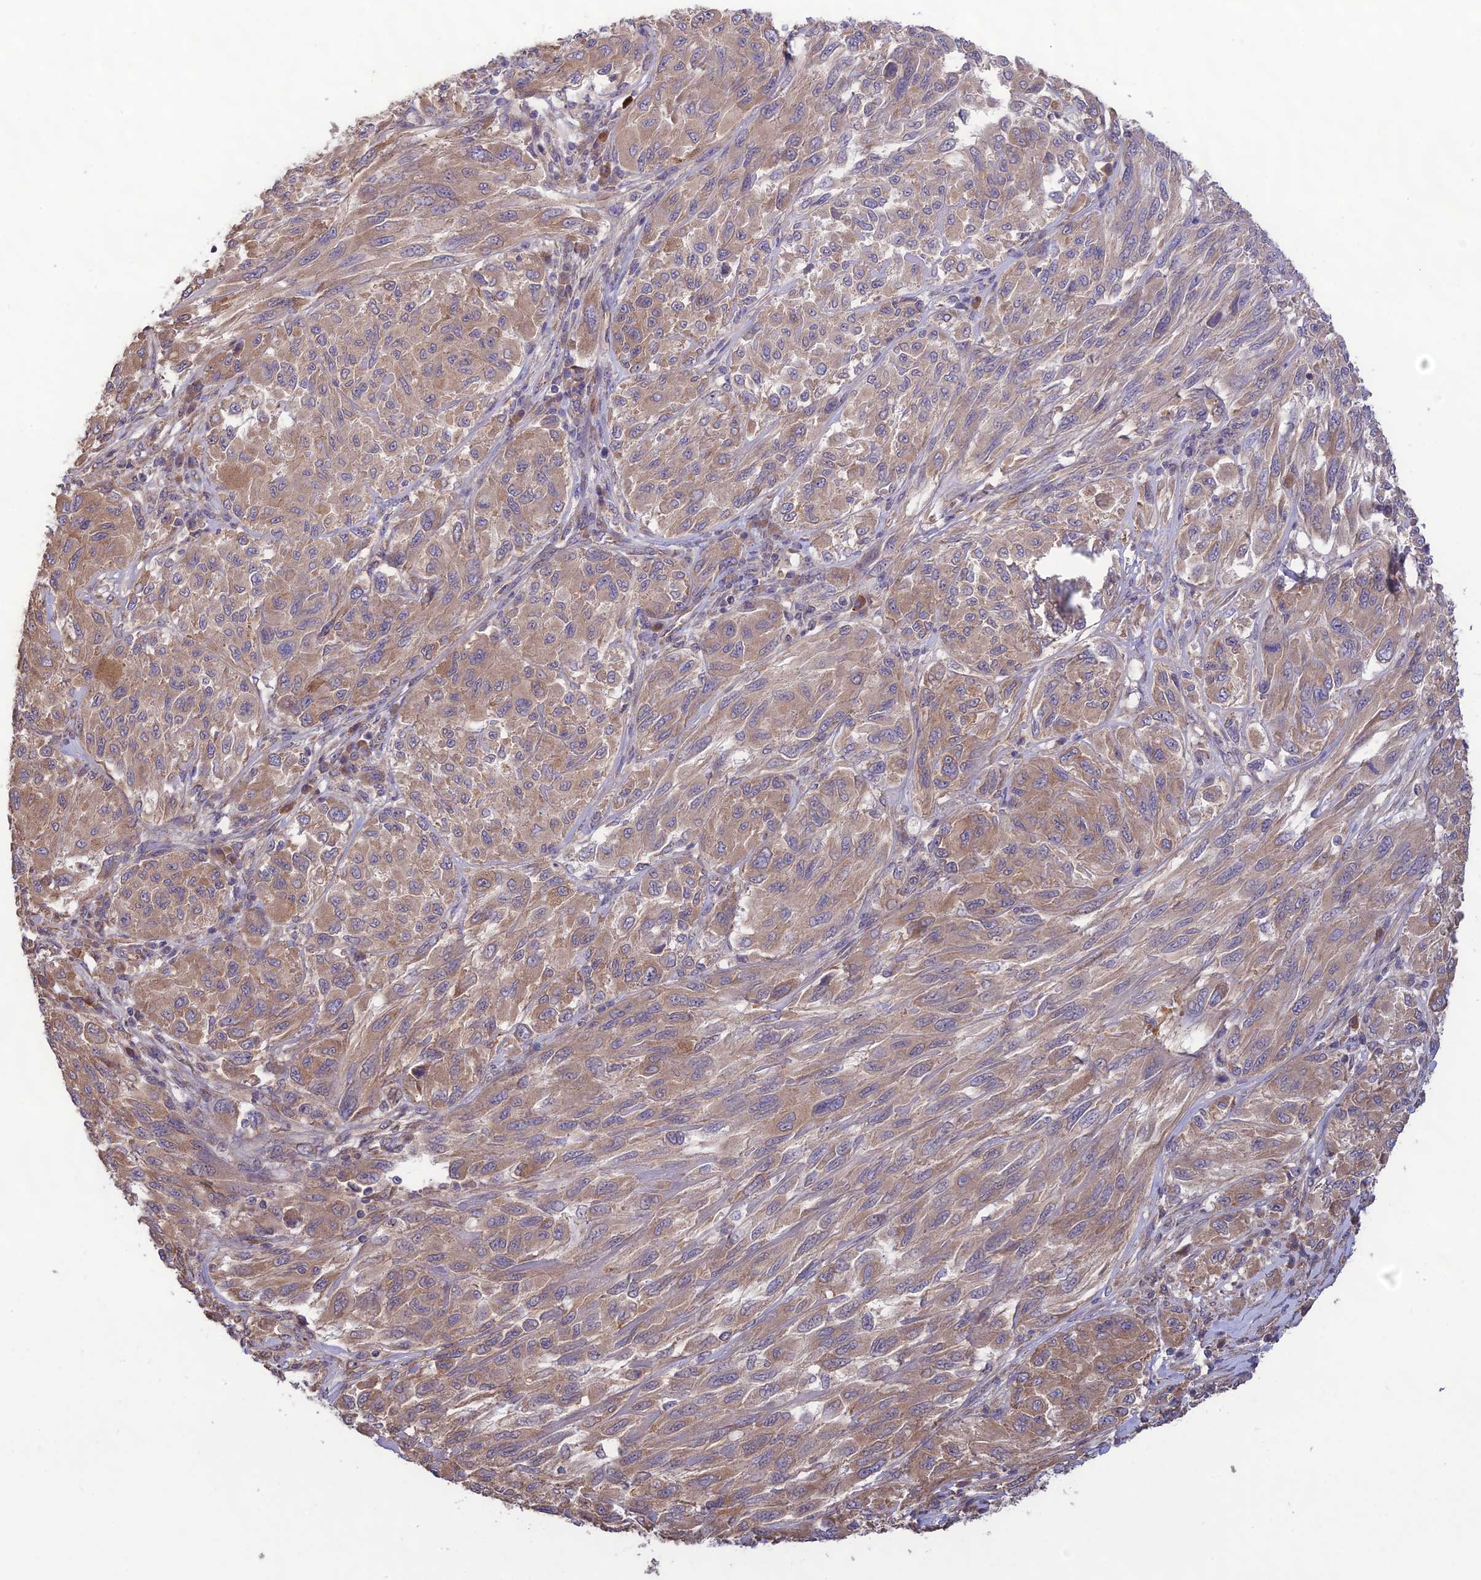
{"staining": {"intensity": "moderate", "quantity": ">75%", "location": "cytoplasmic/membranous"}, "tissue": "melanoma", "cell_type": "Tumor cells", "image_type": "cancer", "snomed": [{"axis": "morphology", "description": "Malignant melanoma, NOS"}, {"axis": "topography", "description": "Skin"}], "caption": "Moderate cytoplasmic/membranous protein positivity is identified in about >75% of tumor cells in malignant melanoma.", "gene": "MRNIP", "patient": {"sex": "female", "age": 91}}